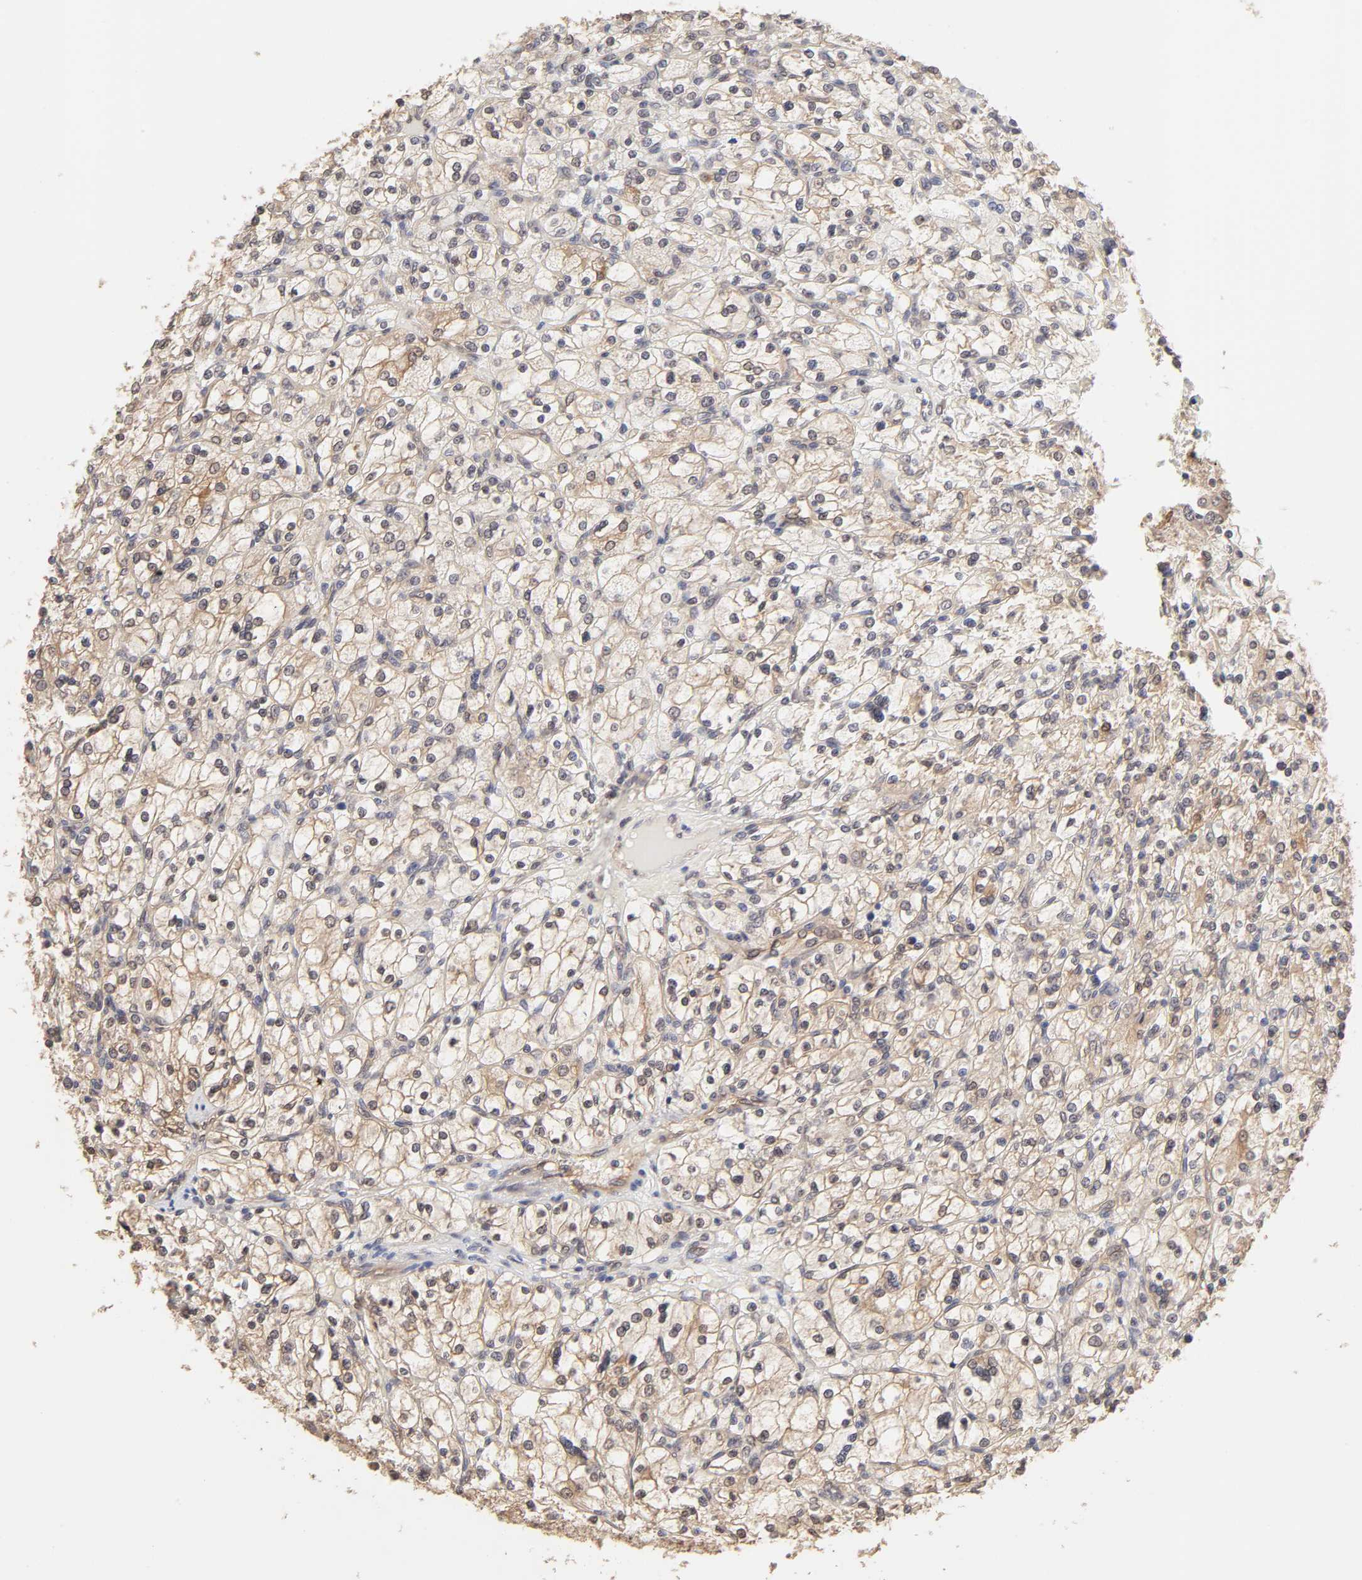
{"staining": {"intensity": "weak", "quantity": "<25%", "location": "cytoplasmic/membranous"}, "tissue": "renal cancer", "cell_type": "Tumor cells", "image_type": "cancer", "snomed": [{"axis": "morphology", "description": "Adenocarcinoma, NOS"}, {"axis": "topography", "description": "Kidney"}], "caption": "This micrograph is of renal adenocarcinoma stained with immunohistochemistry (IHC) to label a protein in brown with the nuclei are counter-stained blue. There is no expression in tumor cells.", "gene": "MAPK1", "patient": {"sex": "female", "age": 83}}